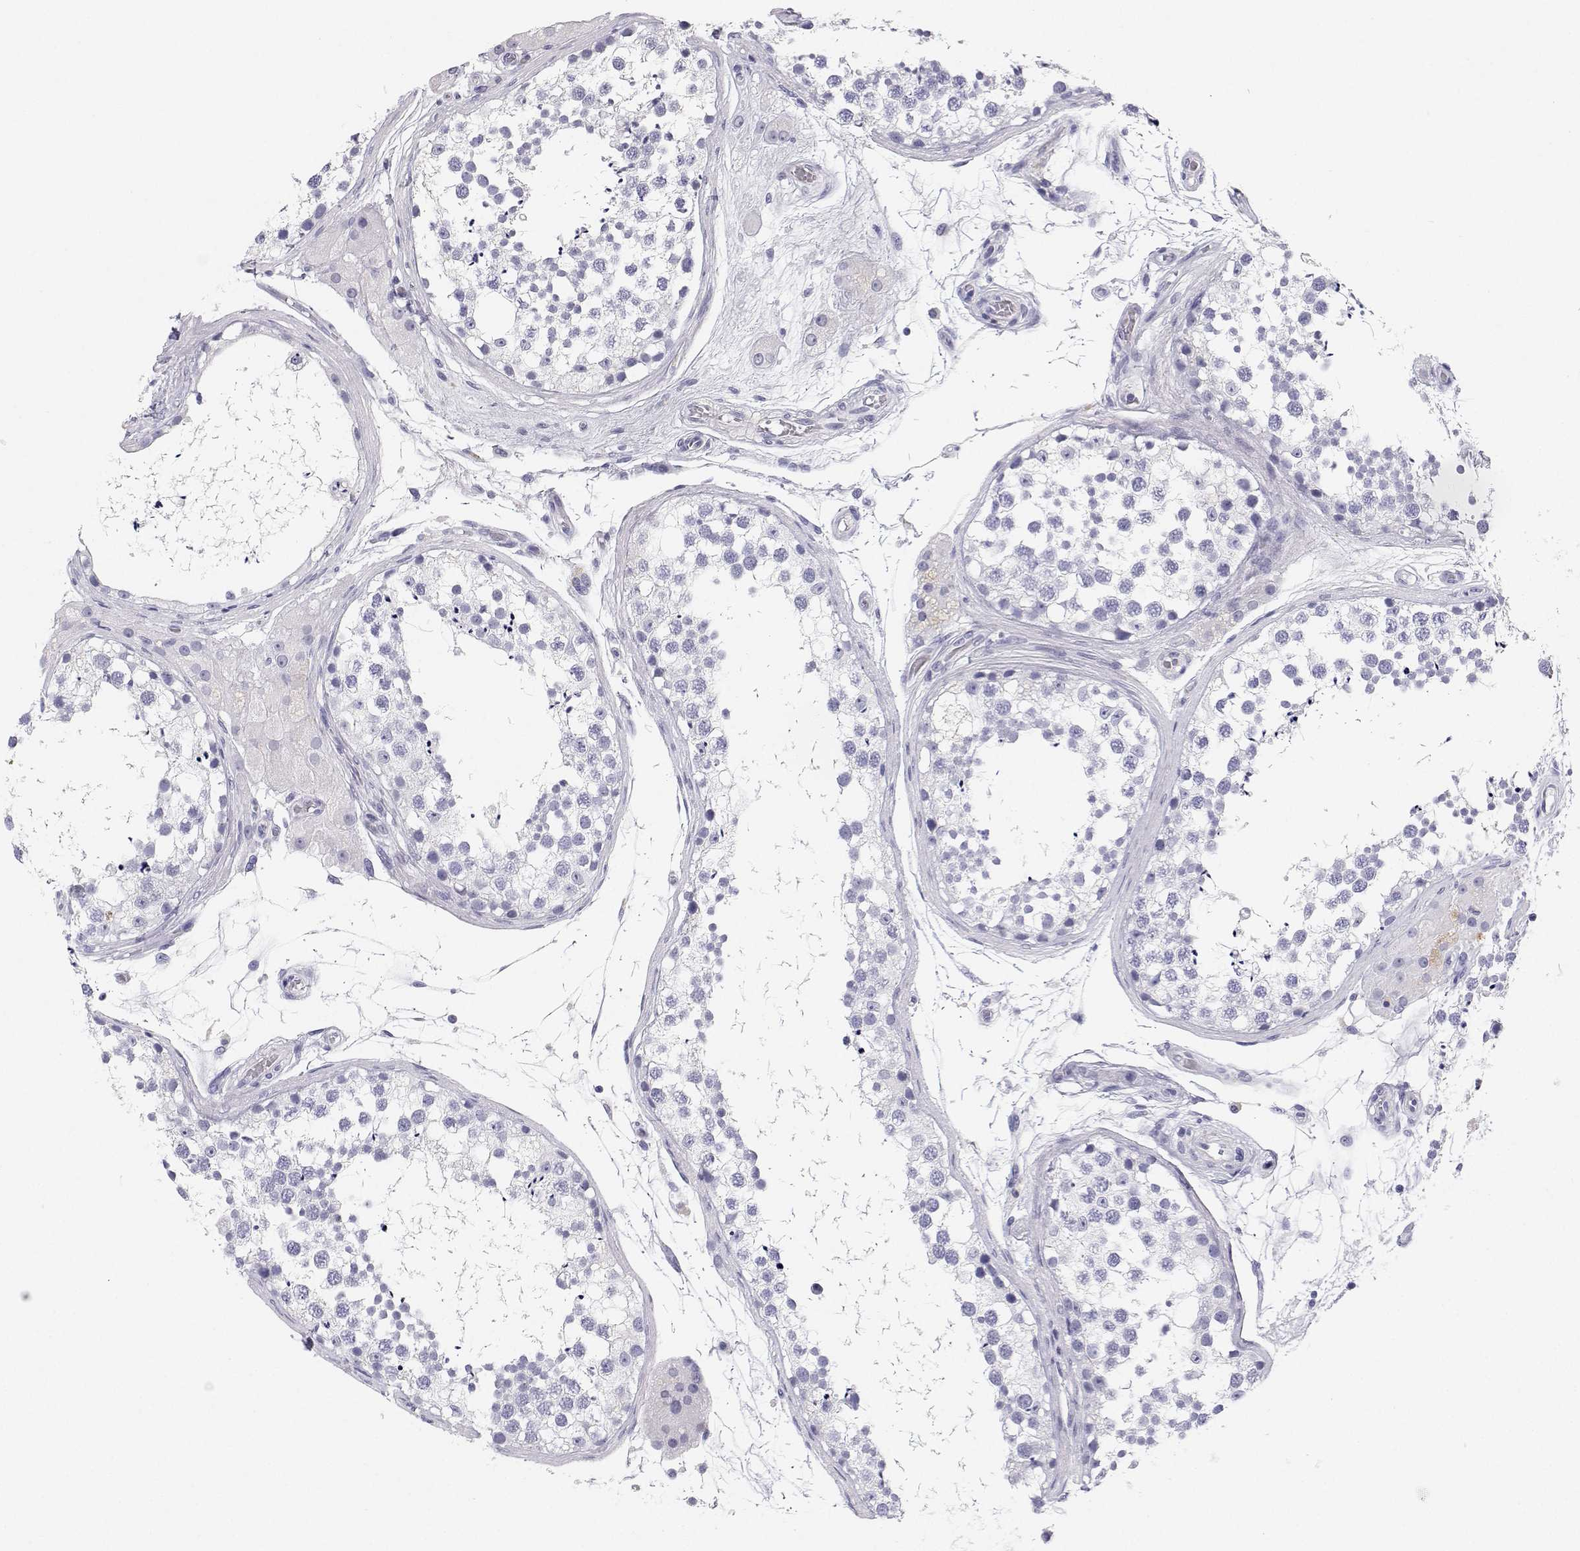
{"staining": {"intensity": "negative", "quantity": "none", "location": "none"}, "tissue": "testis", "cell_type": "Cells in seminiferous ducts", "image_type": "normal", "snomed": [{"axis": "morphology", "description": "Normal tissue, NOS"}, {"axis": "morphology", "description": "Seminoma, NOS"}, {"axis": "topography", "description": "Testis"}], "caption": "This is an immunohistochemistry (IHC) image of normal human testis. There is no staining in cells in seminiferous ducts.", "gene": "BHMT", "patient": {"sex": "male", "age": 65}}